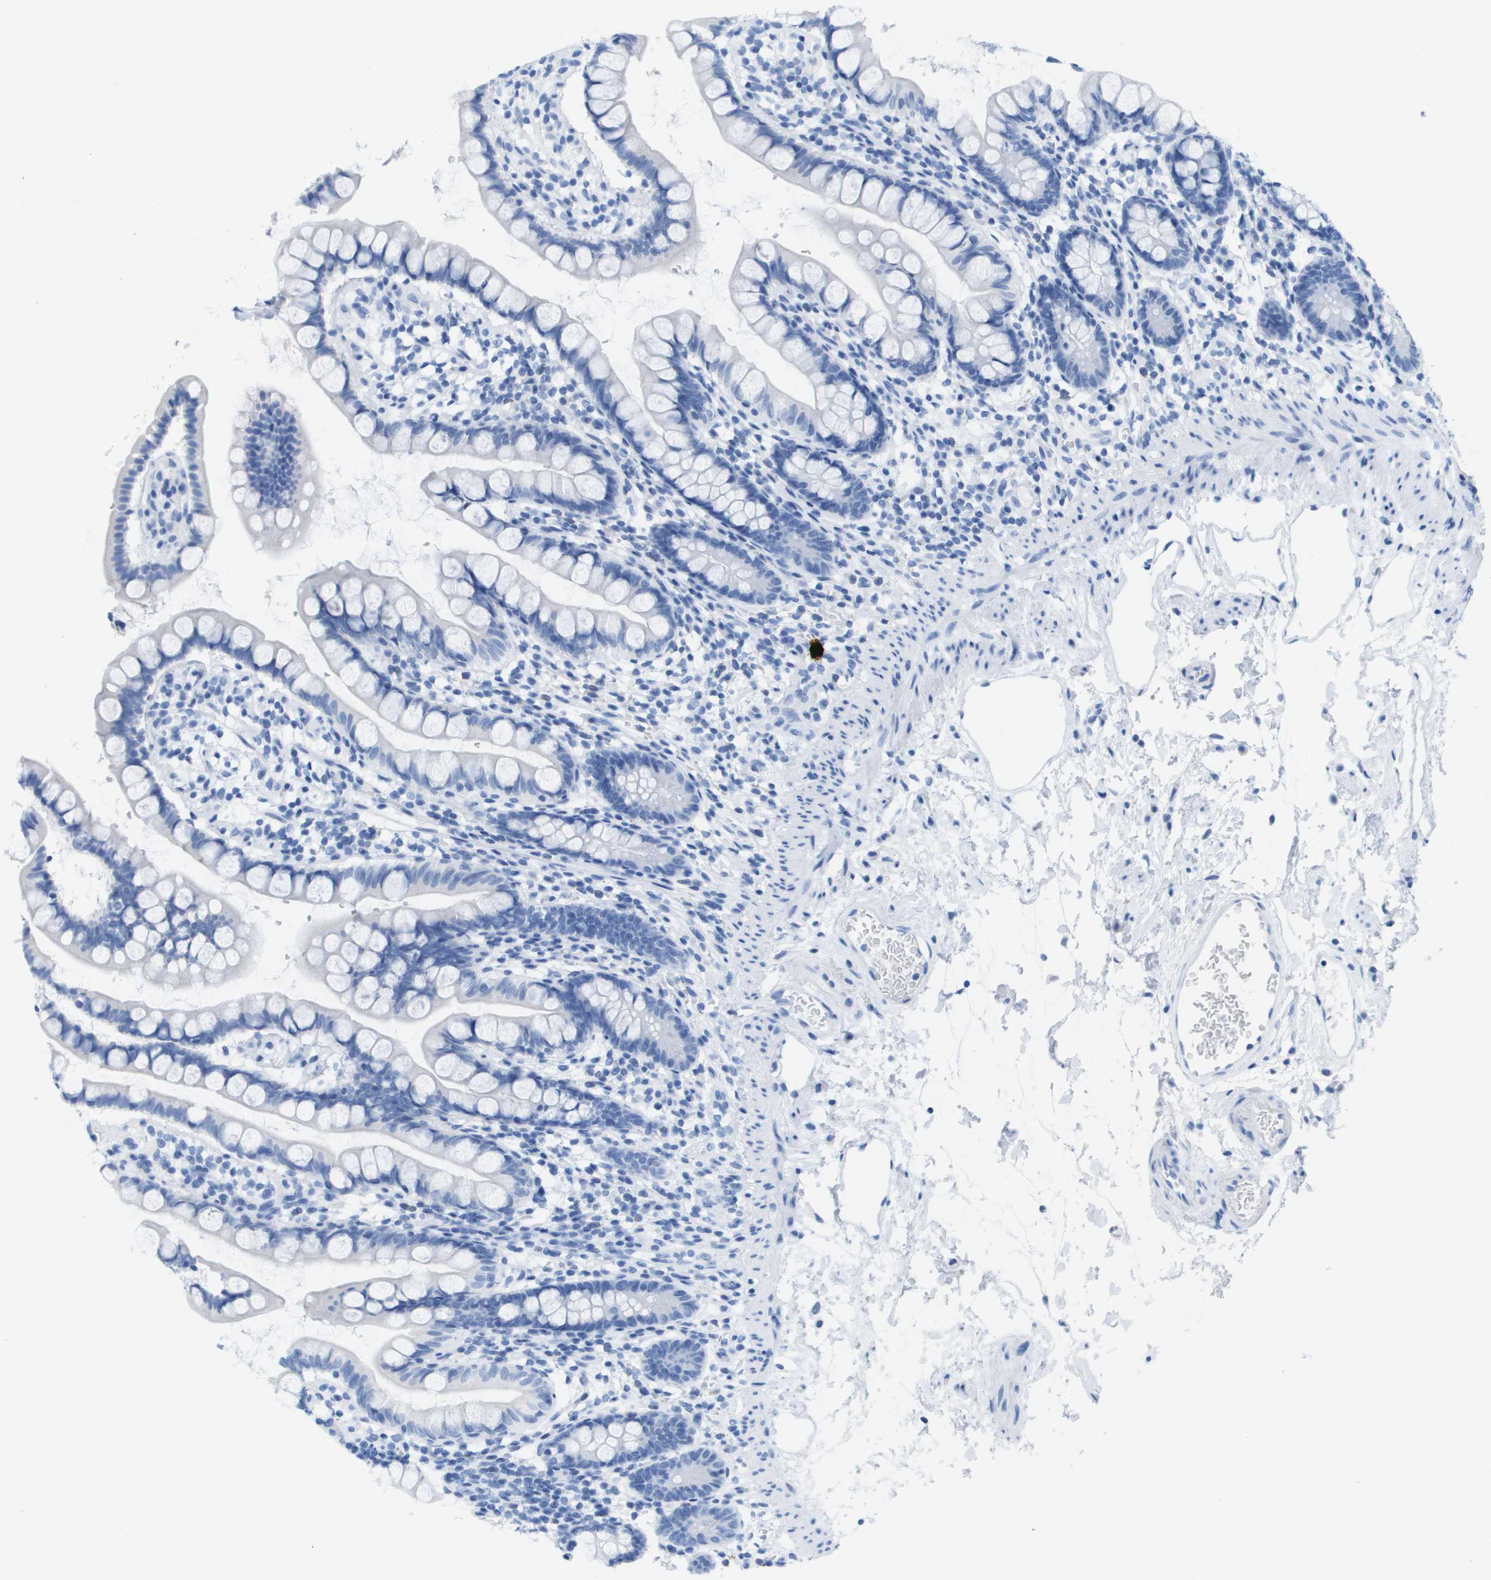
{"staining": {"intensity": "negative", "quantity": "none", "location": "none"}, "tissue": "small intestine", "cell_type": "Glandular cells", "image_type": "normal", "snomed": [{"axis": "morphology", "description": "Normal tissue, NOS"}, {"axis": "topography", "description": "Small intestine"}], "caption": "This image is of benign small intestine stained with IHC to label a protein in brown with the nuclei are counter-stained blue. There is no staining in glandular cells.", "gene": "KCNA3", "patient": {"sex": "female", "age": 84}}